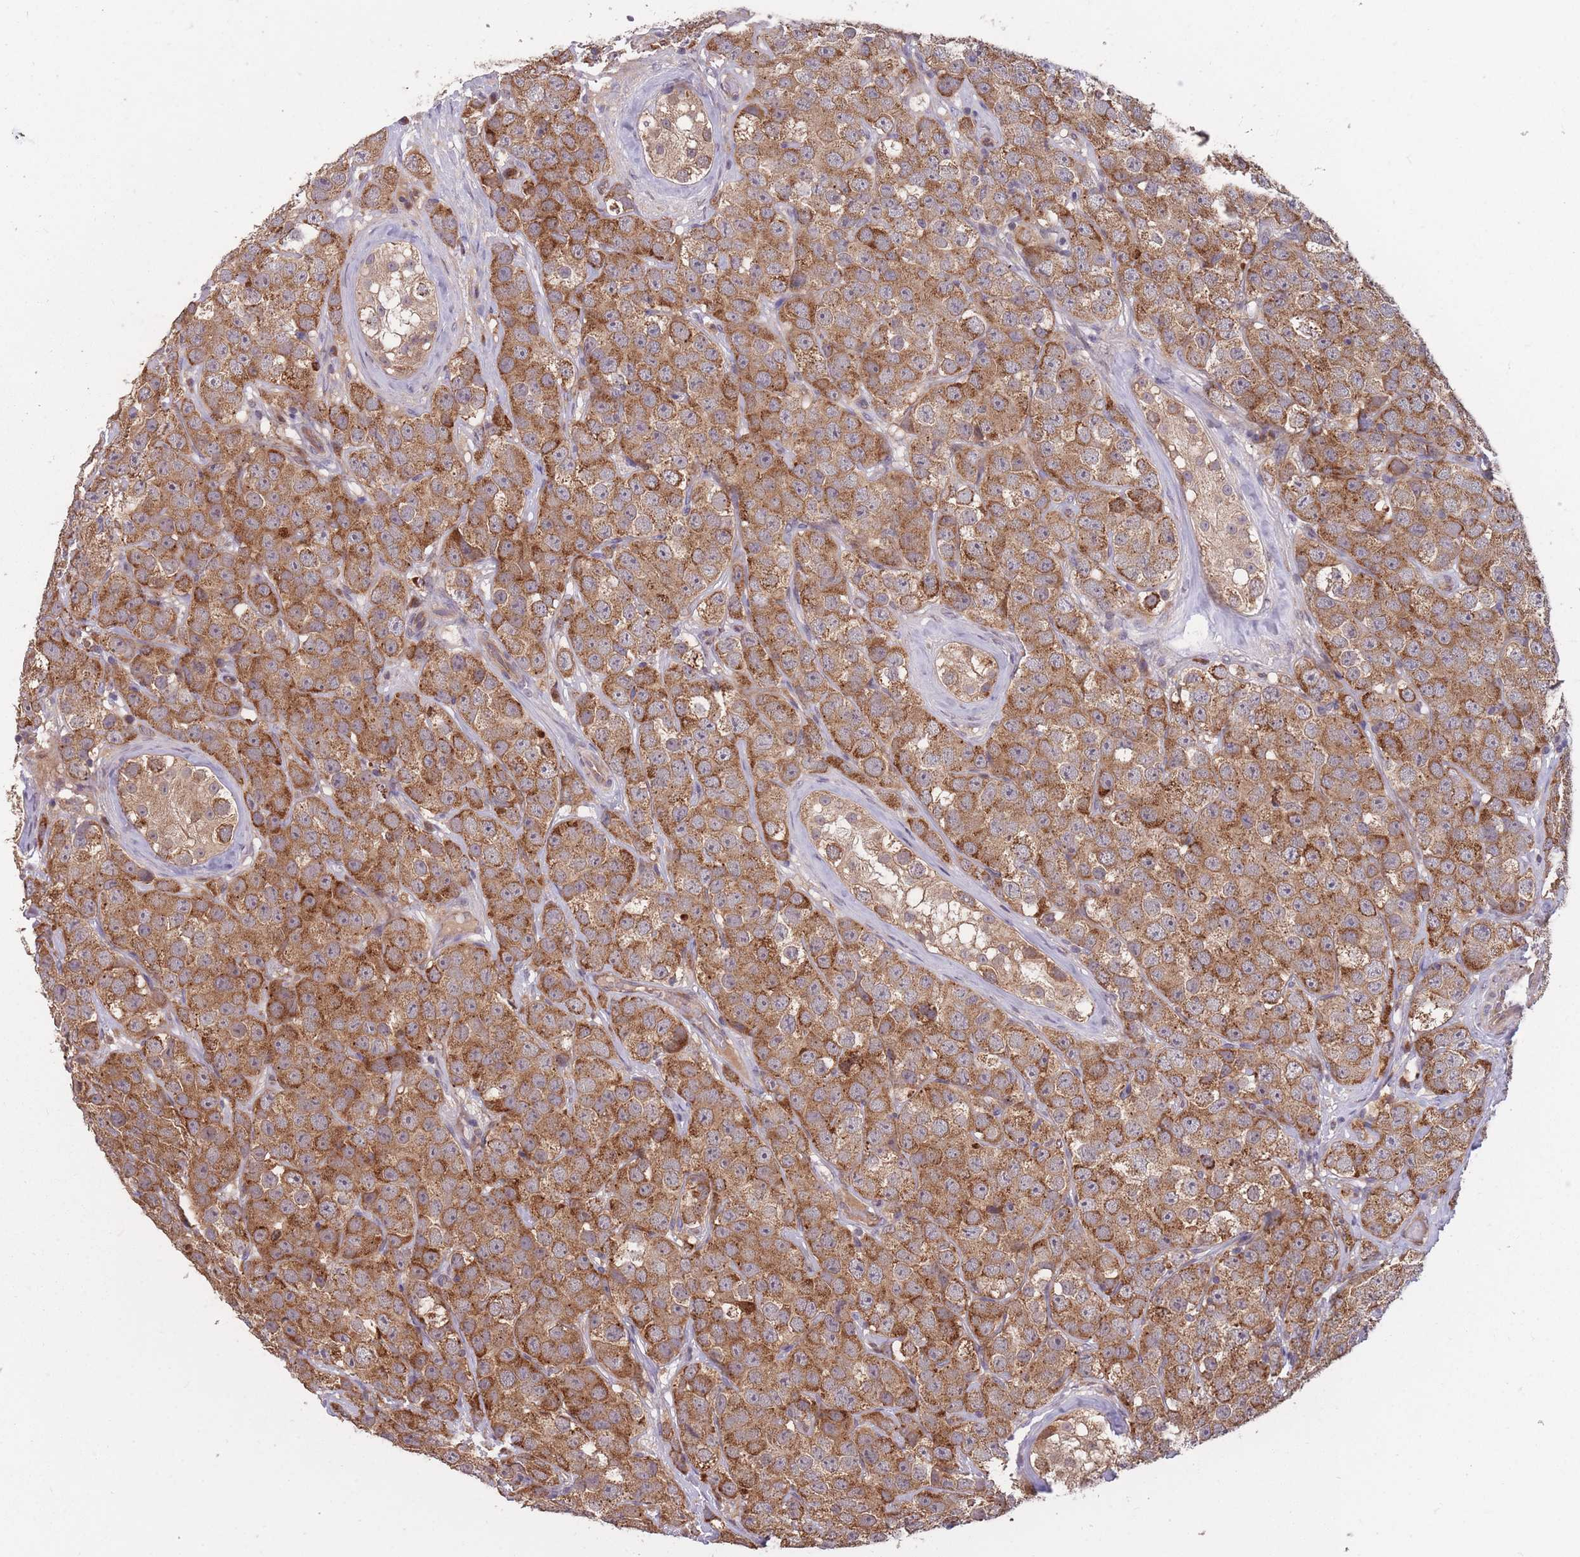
{"staining": {"intensity": "moderate", "quantity": ">75%", "location": "cytoplasmic/membranous"}, "tissue": "testis cancer", "cell_type": "Tumor cells", "image_type": "cancer", "snomed": [{"axis": "morphology", "description": "Seminoma, NOS"}, {"axis": "topography", "description": "Testis"}], "caption": "DAB (3,3'-diaminobenzidine) immunohistochemical staining of testis seminoma displays moderate cytoplasmic/membranous protein staining in about >75% of tumor cells.", "gene": "IGF2BP2", "patient": {"sex": "male", "age": 28}}